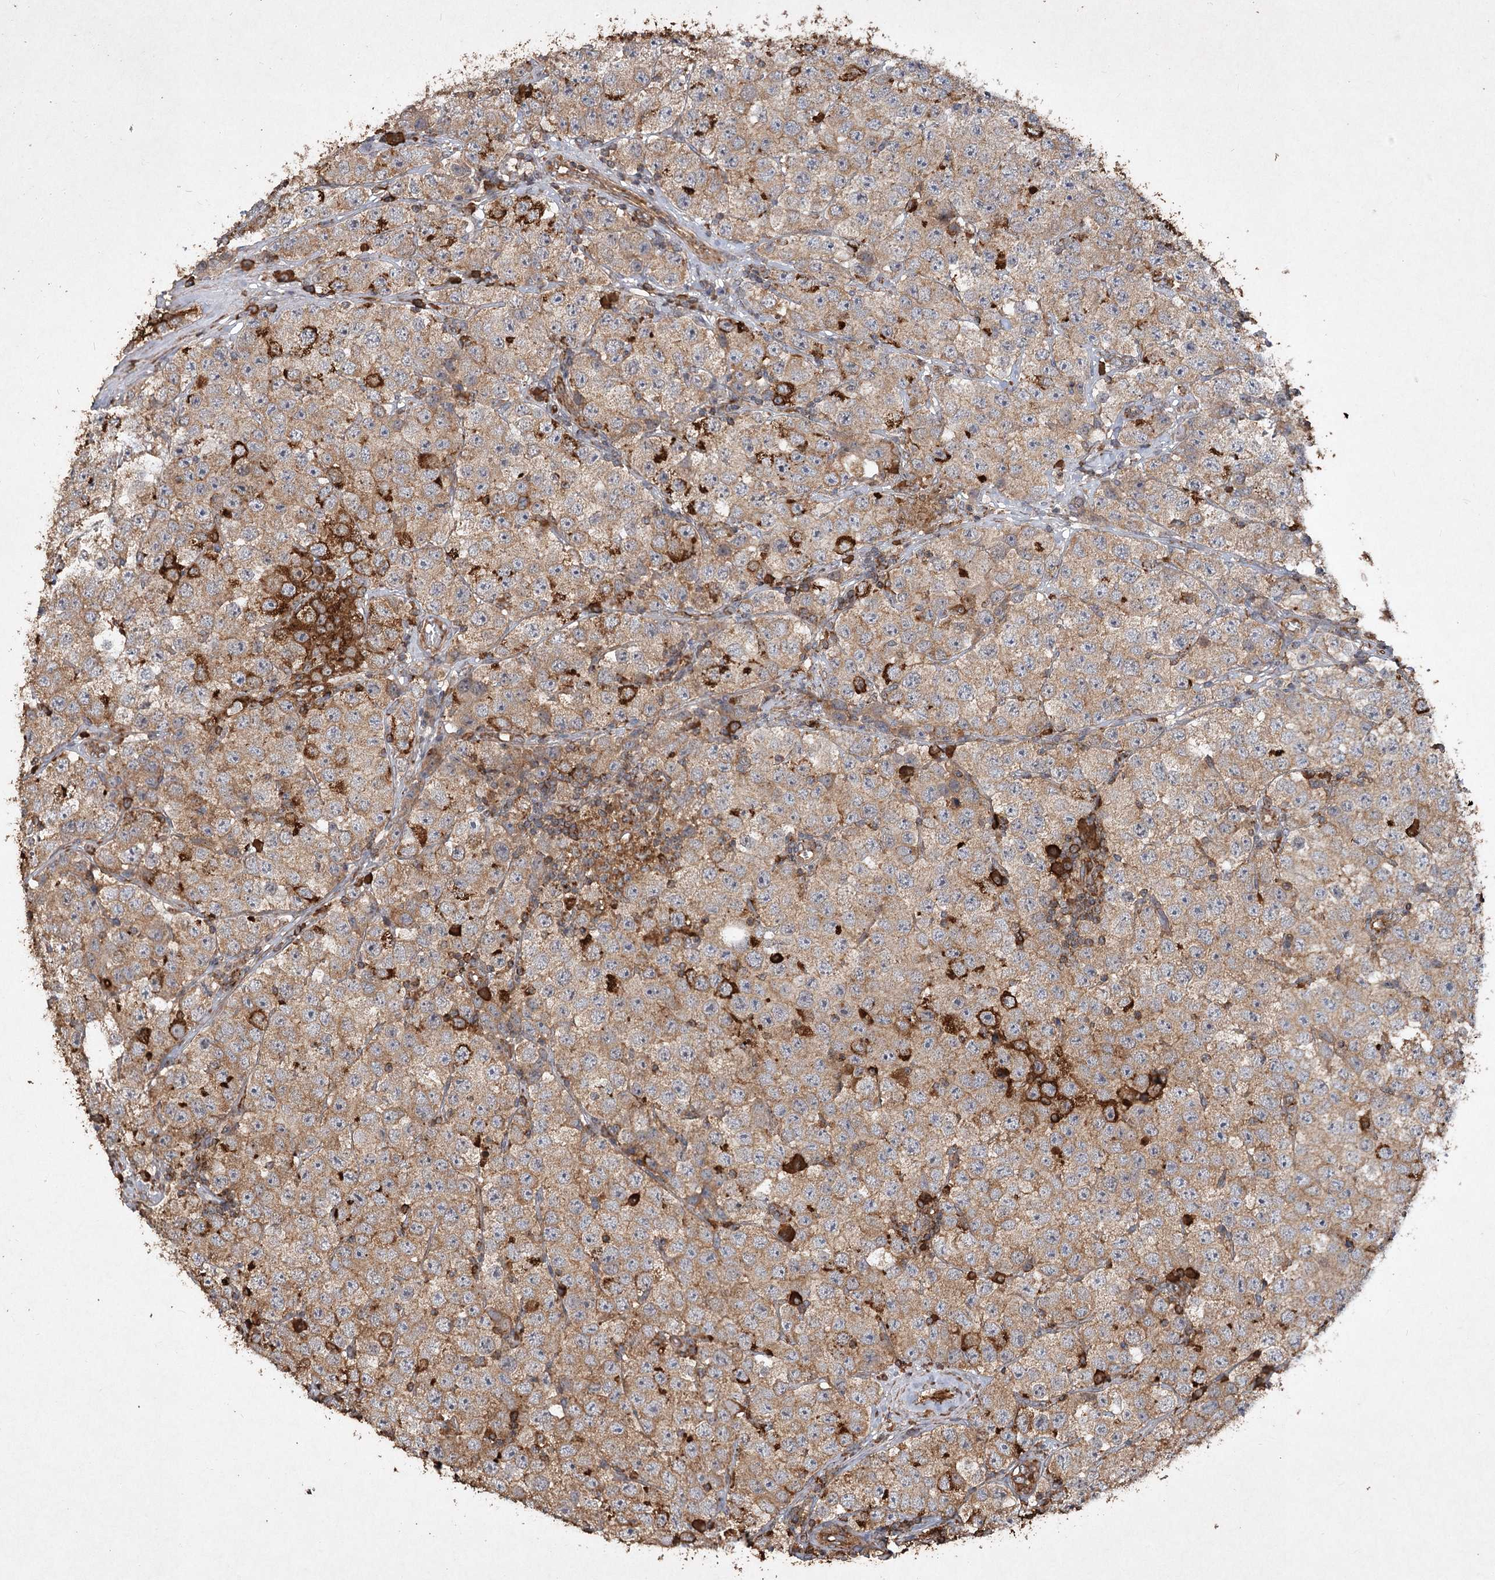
{"staining": {"intensity": "moderate", "quantity": ">75%", "location": "cytoplasmic/membranous"}, "tissue": "testis cancer", "cell_type": "Tumor cells", "image_type": "cancer", "snomed": [{"axis": "morphology", "description": "Seminoma, NOS"}, {"axis": "topography", "description": "Testis"}], "caption": "Protein expression analysis of seminoma (testis) displays moderate cytoplasmic/membranous positivity in approximately >75% of tumor cells. The staining was performed using DAB, with brown indicating positive protein expression. Nuclei are stained blue with hematoxylin.", "gene": "PIK3C2A", "patient": {"sex": "male", "age": 28}}